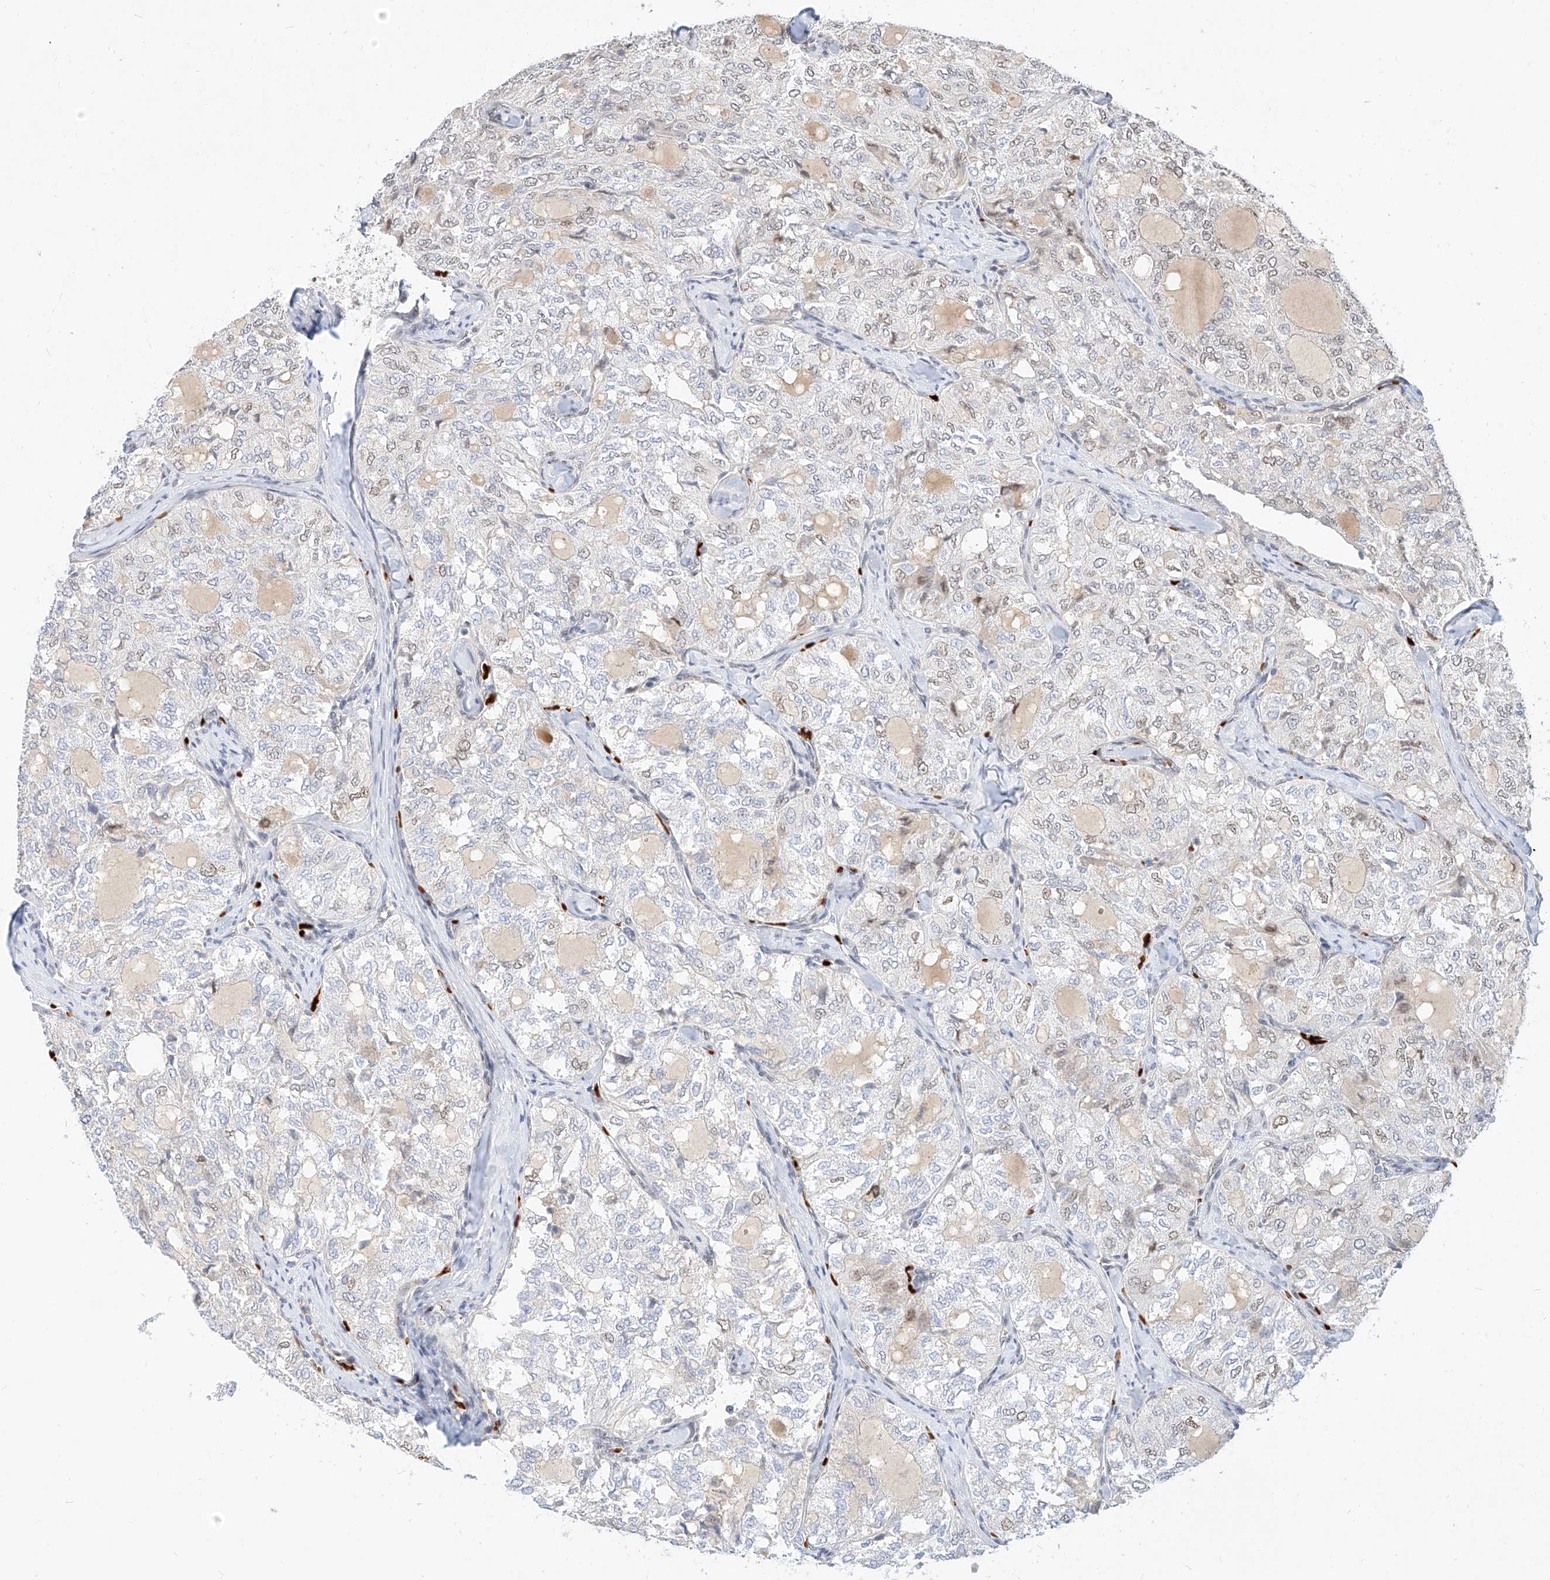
{"staining": {"intensity": "weak", "quantity": "25%-75%", "location": "nuclear"}, "tissue": "thyroid cancer", "cell_type": "Tumor cells", "image_type": "cancer", "snomed": [{"axis": "morphology", "description": "Follicular adenoma carcinoma, NOS"}, {"axis": "topography", "description": "Thyroid gland"}], "caption": "Thyroid cancer (follicular adenoma carcinoma) stained with DAB (3,3'-diaminobenzidine) immunohistochemistry (IHC) shows low levels of weak nuclear expression in about 25%-75% of tumor cells.", "gene": "CBX8", "patient": {"sex": "male", "age": 75}}